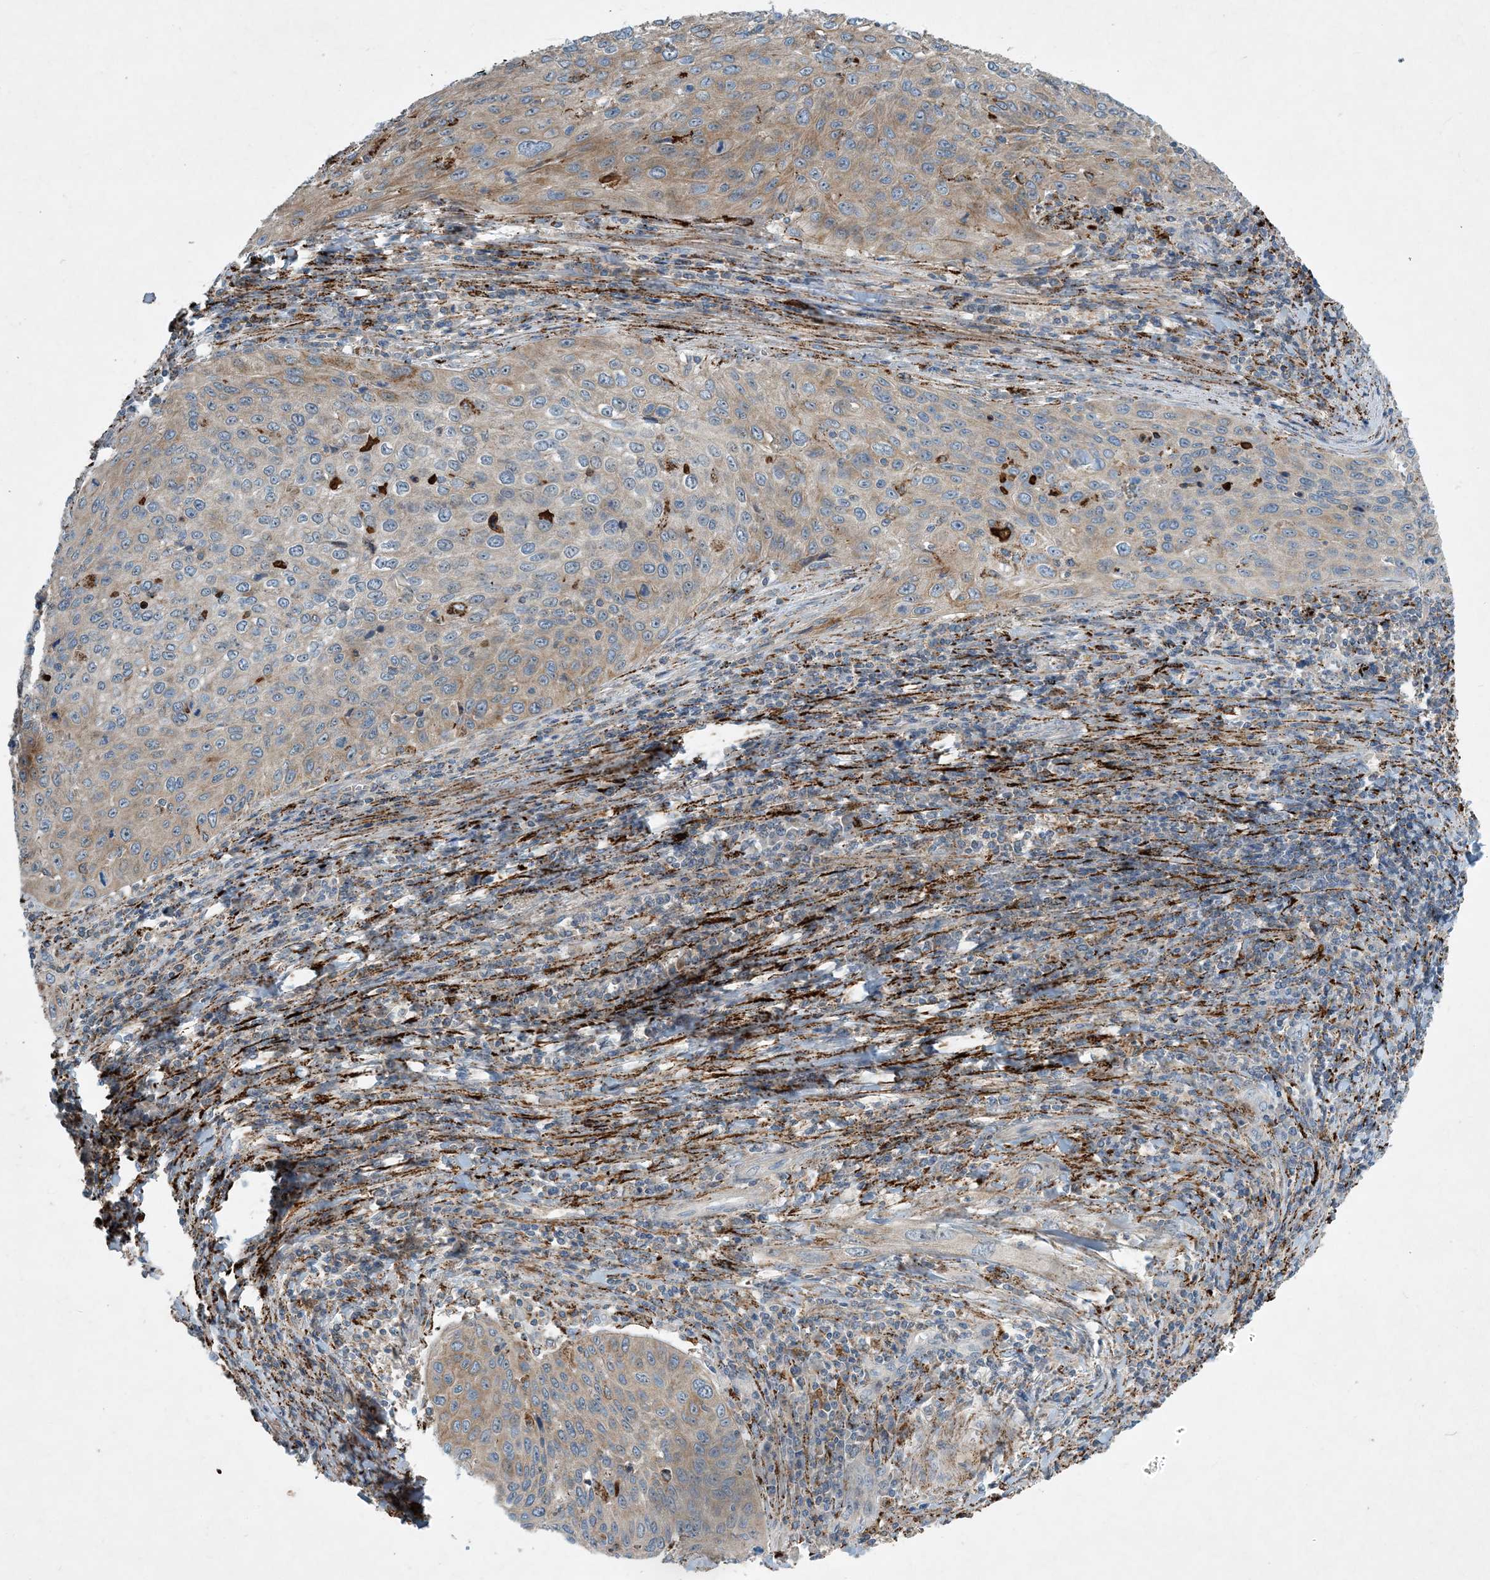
{"staining": {"intensity": "weak", "quantity": "25%-75%", "location": "cytoplasmic/membranous"}, "tissue": "cervical cancer", "cell_type": "Tumor cells", "image_type": "cancer", "snomed": [{"axis": "morphology", "description": "Squamous cell carcinoma, NOS"}, {"axis": "topography", "description": "Cervix"}], "caption": "Brown immunohistochemical staining in human cervical cancer (squamous cell carcinoma) reveals weak cytoplasmic/membranous staining in approximately 25%-75% of tumor cells. Using DAB (brown) and hematoxylin (blue) stains, captured at high magnification using brightfield microscopy.", "gene": "LTN1", "patient": {"sex": "female", "age": 32}}